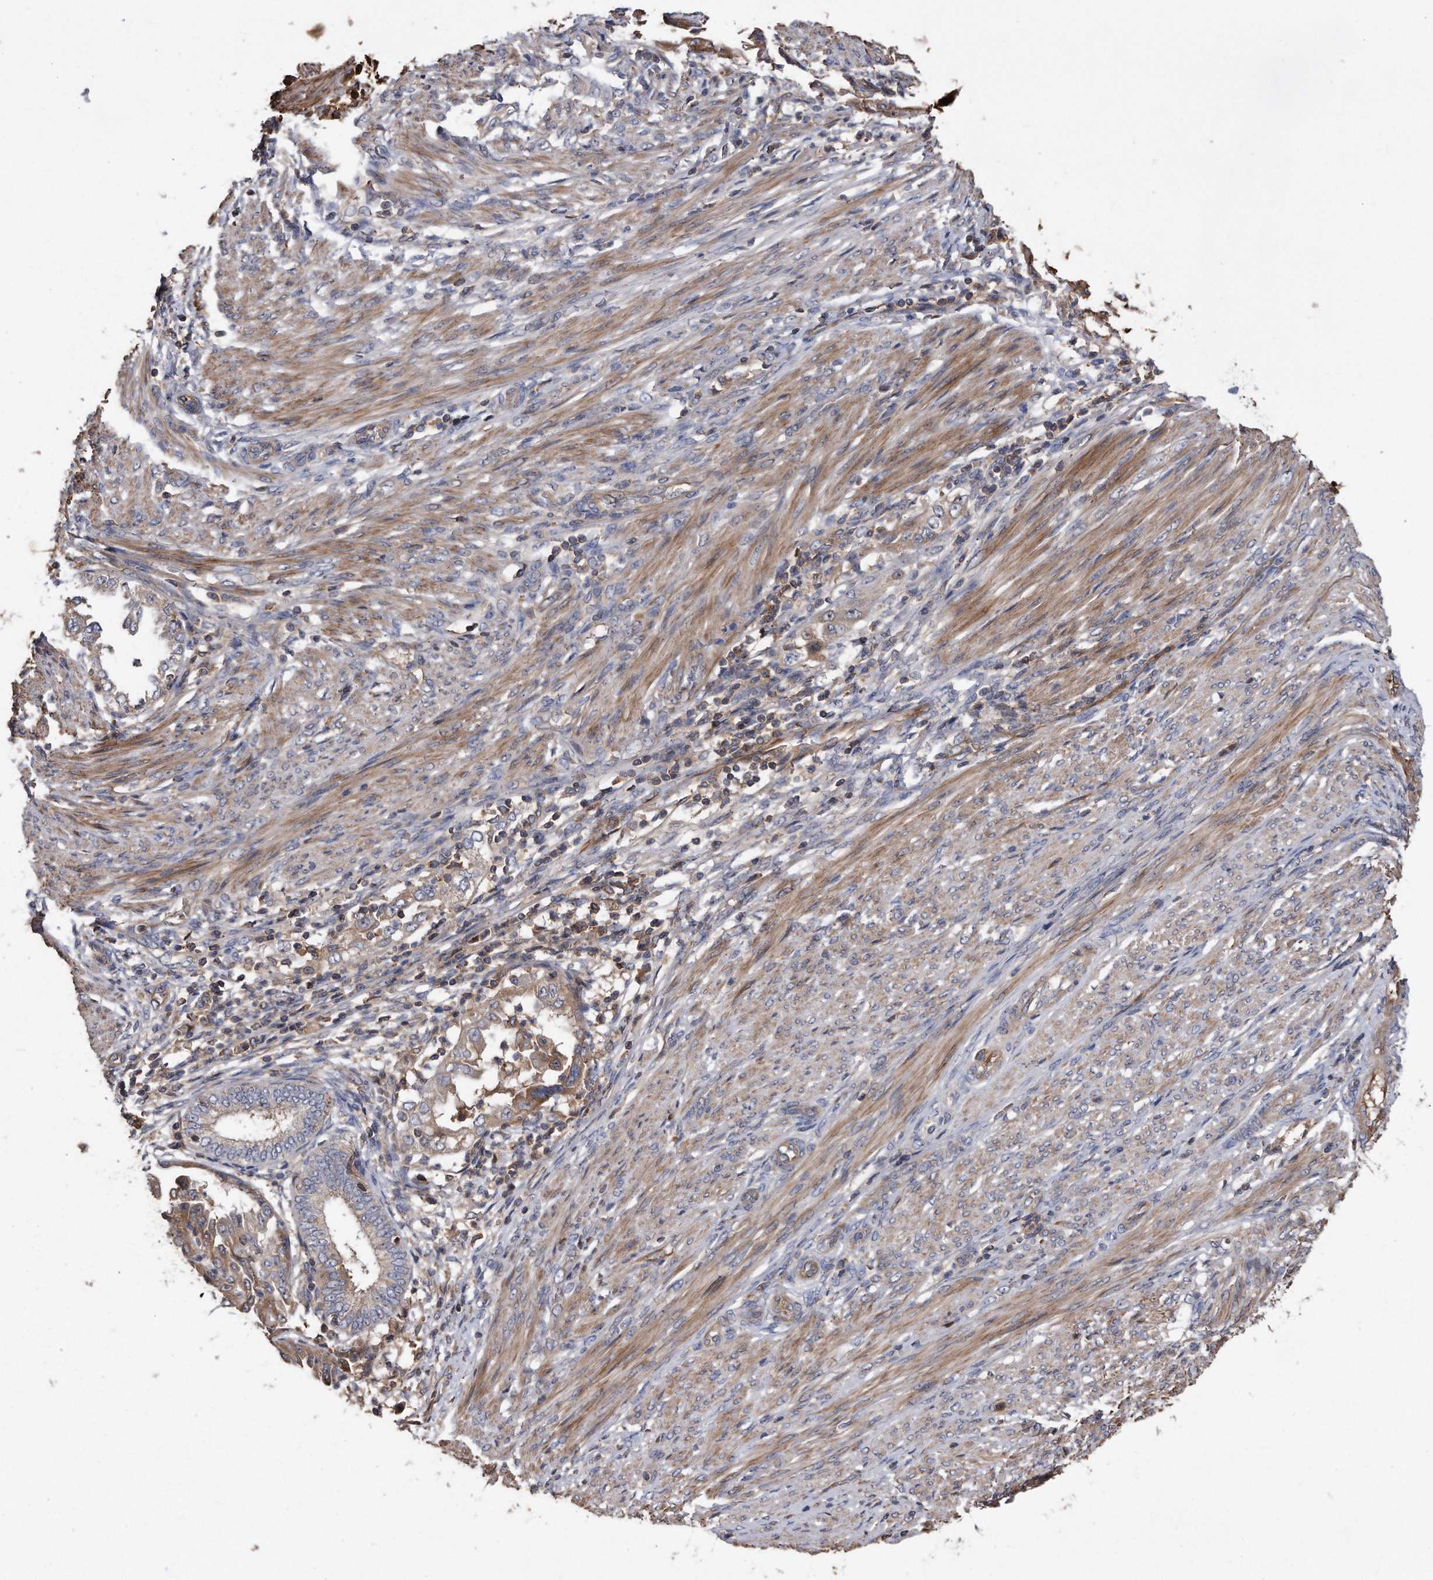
{"staining": {"intensity": "moderate", "quantity": "25%-75%", "location": "cytoplasmic/membranous"}, "tissue": "endometrial cancer", "cell_type": "Tumor cells", "image_type": "cancer", "snomed": [{"axis": "morphology", "description": "Adenocarcinoma, NOS"}, {"axis": "topography", "description": "Endometrium"}], "caption": "Immunohistochemical staining of endometrial cancer shows moderate cytoplasmic/membranous protein staining in about 25%-75% of tumor cells.", "gene": "KCND3", "patient": {"sex": "female", "age": 85}}